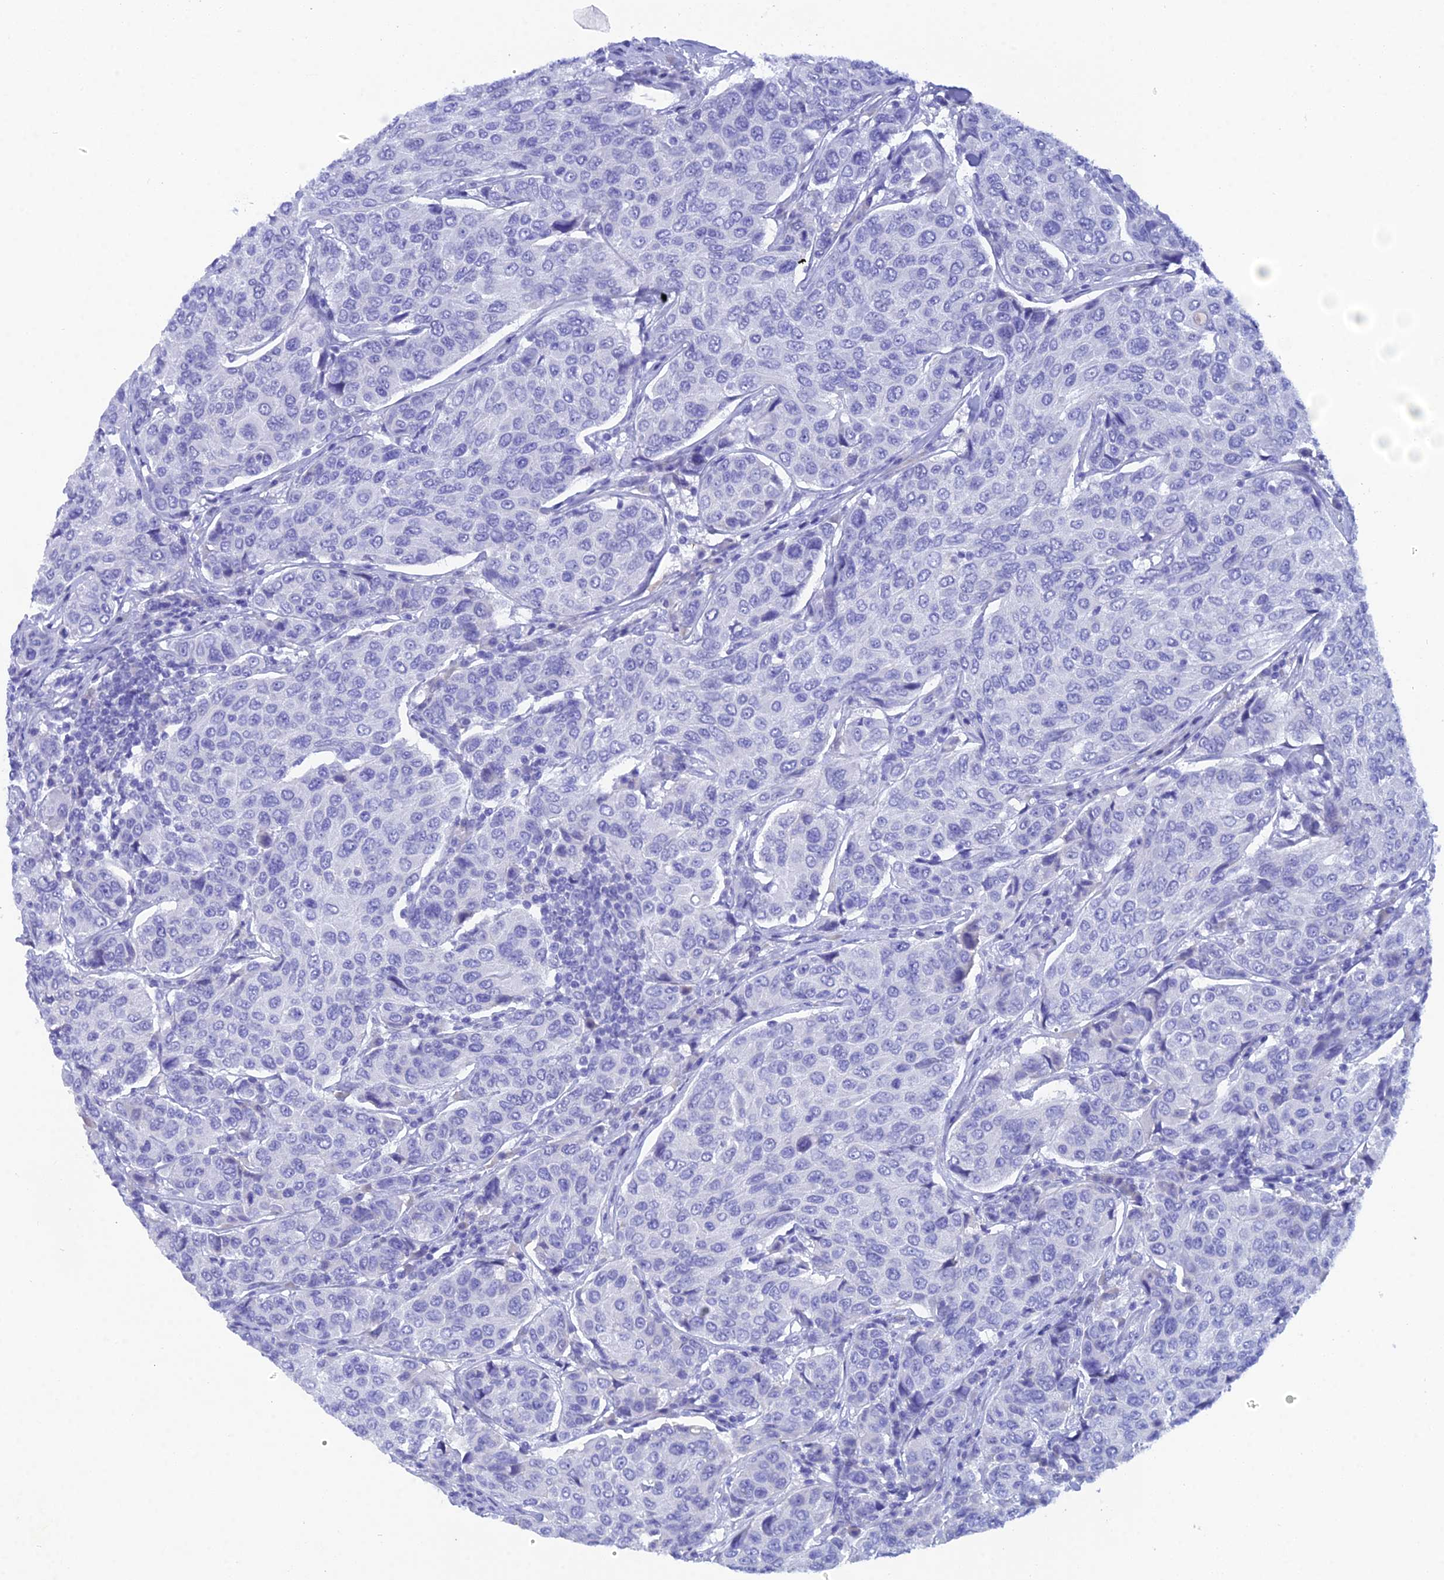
{"staining": {"intensity": "negative", "quantity": "none", "location": "none"}, "tissue": "breast cancer", "cell_type": "Tumor cells", "image_type": "cancer", "snomed": [{"axis": "morphology", "description": "Duct carcinoma"}, {"axis": "topography", "description": "Breast"}], "caption": "The photomicrograph displays no significant expression in tumor cells of infiltrating ductal carcinoma (breast). (Immunohistochemistry (ihc), brightfield microscopy, high magnification).", "gene": "REG1A", "patient": {"sex": "female", "age": 55}}